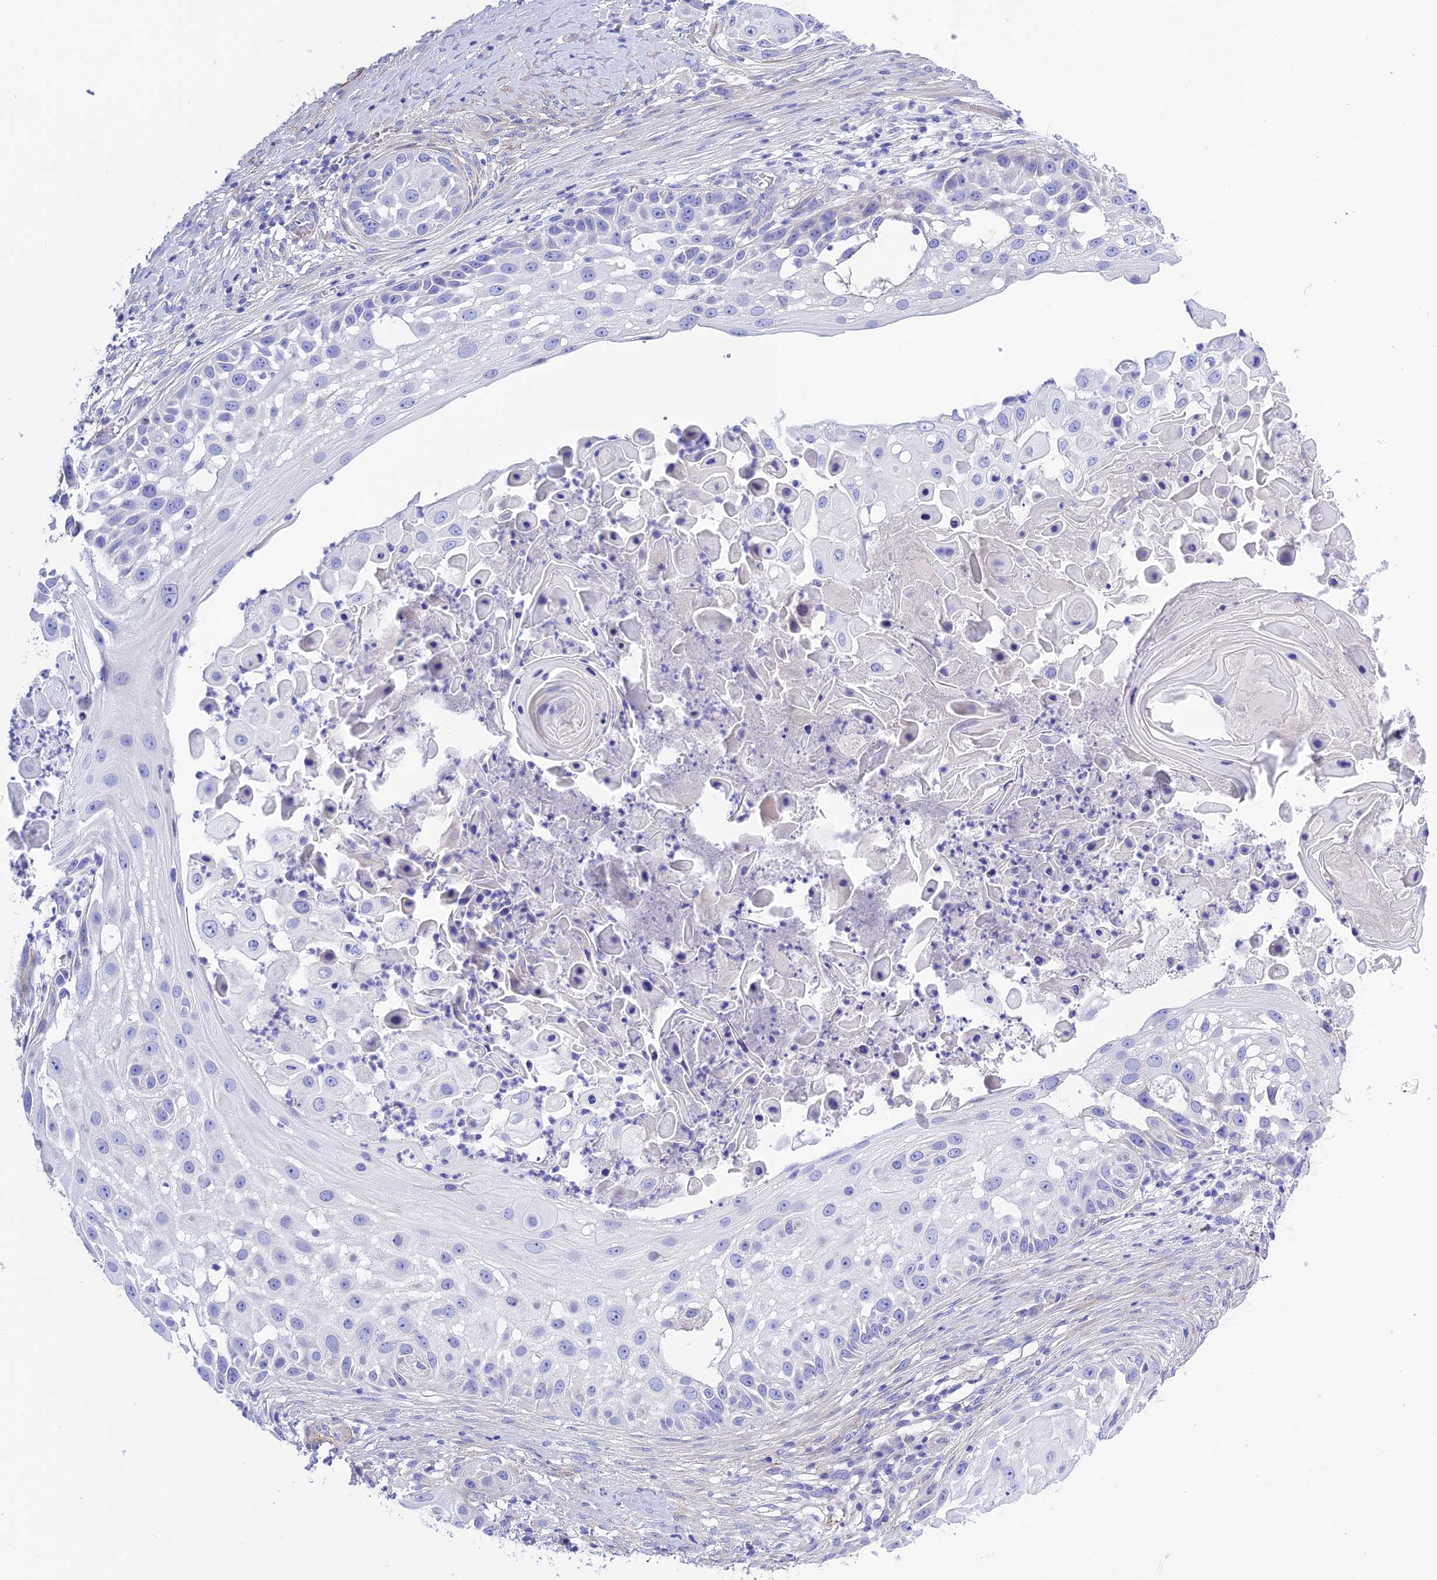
{"staining": {"intensity": "negative", "quantity": "none", "location": "none"}, "tissue": "skin cancer", "cell_type": "Tumor cells", "image_type": "cancer", "snomed": [{"axis": "morphology", "description": "Squamous cell carcinoma, NOS"}, {"axis": "topography", "description": "Skin"}], "caption": "Photomicrograph shows no protein staining in tumor cells of skin squamous cell carcinoma tissue.", "gene": "FRA10AC1", "patient": {"sex": "female", "age": 44}}